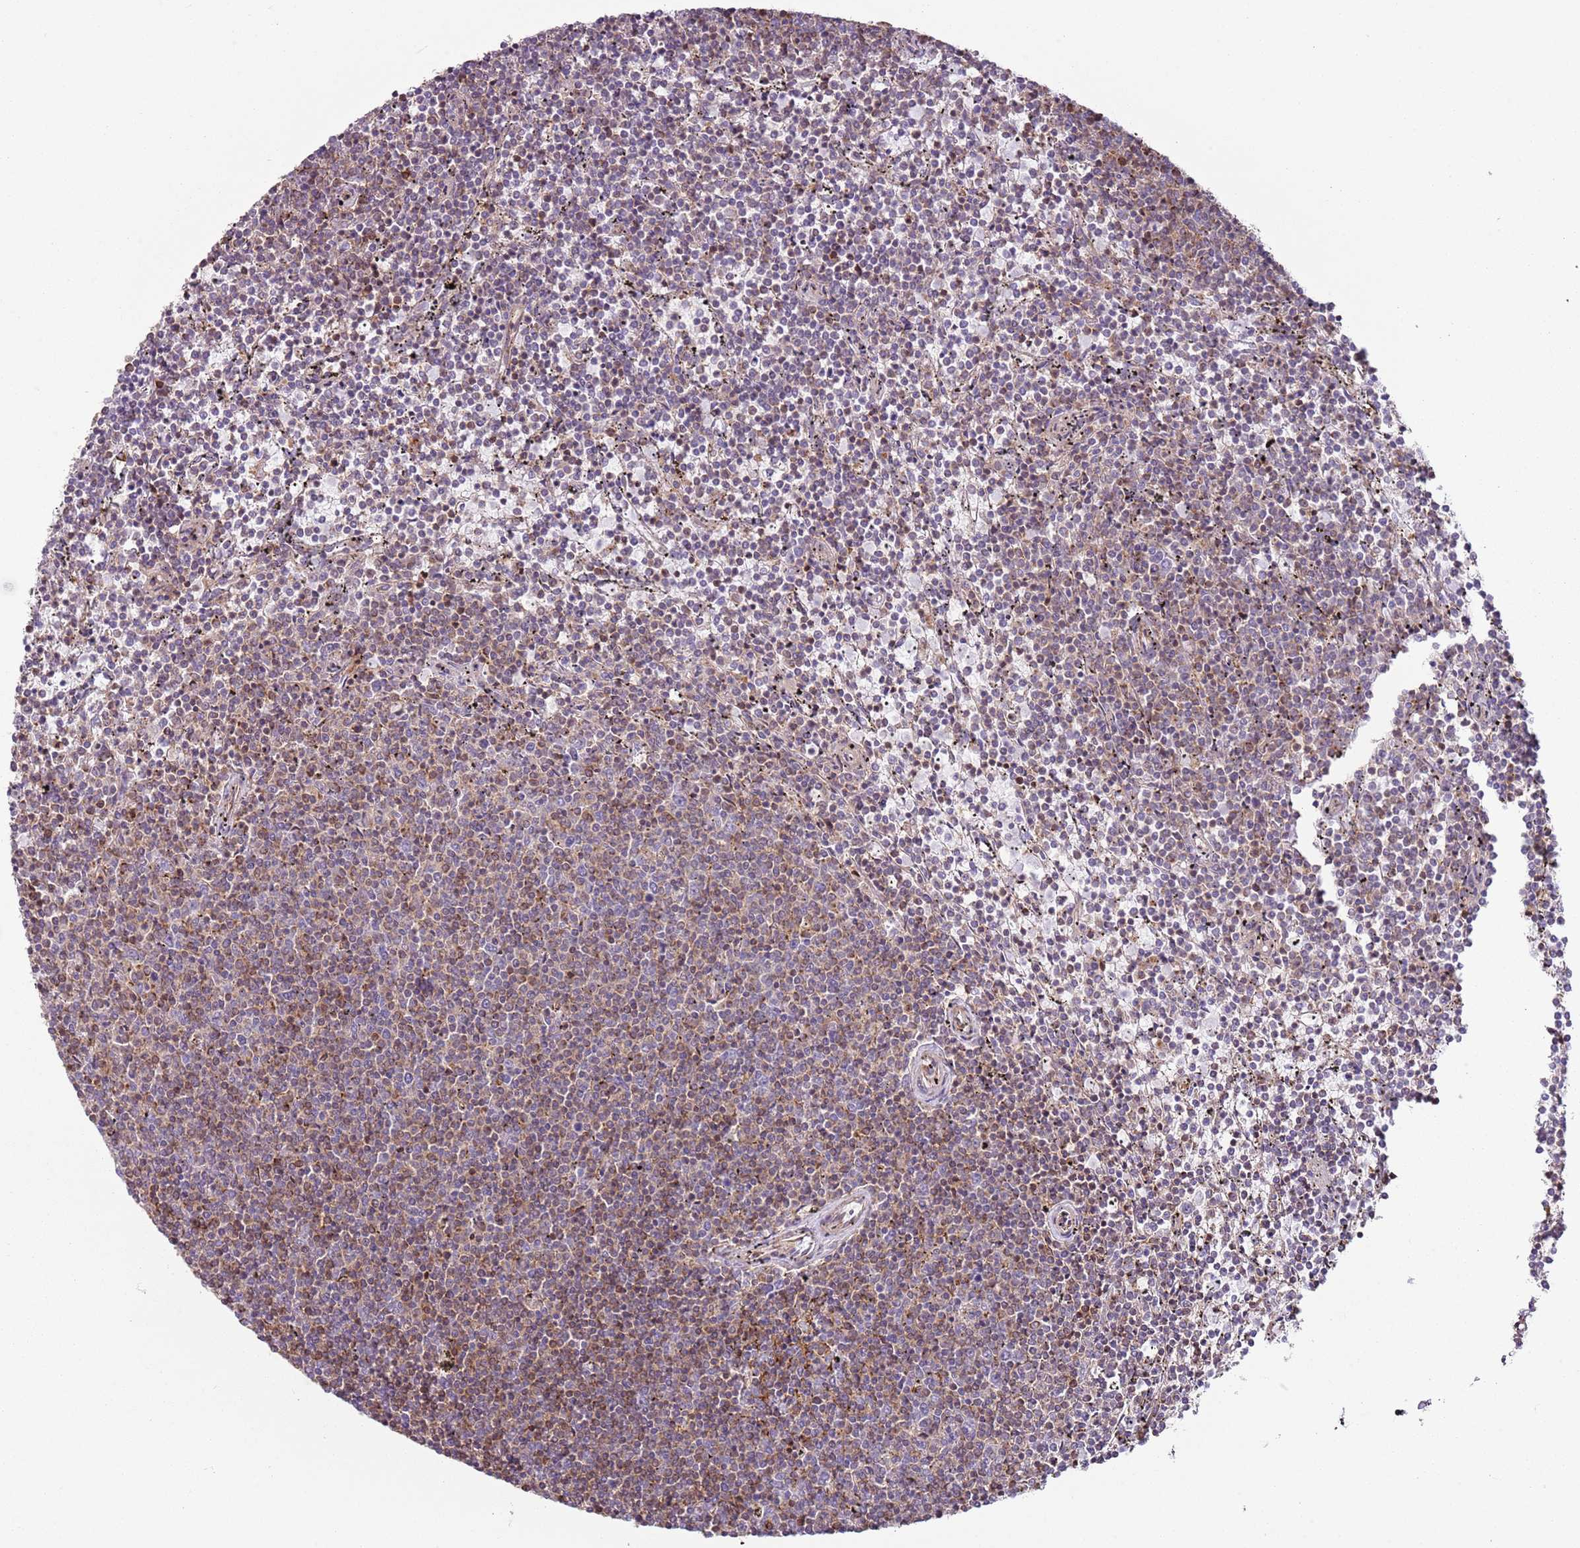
{"staining": {"intensity": "weak", "quantity": "25%-75%", "location": "cytoplasmic/membranous"}, "tissue": "lymphoma", "cell_type": "Tumor cells", "image_type": "cancer", "snomed": [{"axis": "morphology", "description": "Malignant lymphoma, non-Hodgkin's type, Low grade"}, {"axis": "topography", "description": "Spleen"}], "caption": "The micrograph demonstrates a brown stain indicating the presence of a protein in the cytoplasmic/membranous of tumor cells in malignant lymphoma, non-Hodgkin's type (low-grade).", "gene": "GNAI3", "patient": {"sex": "female", "age": 50}}